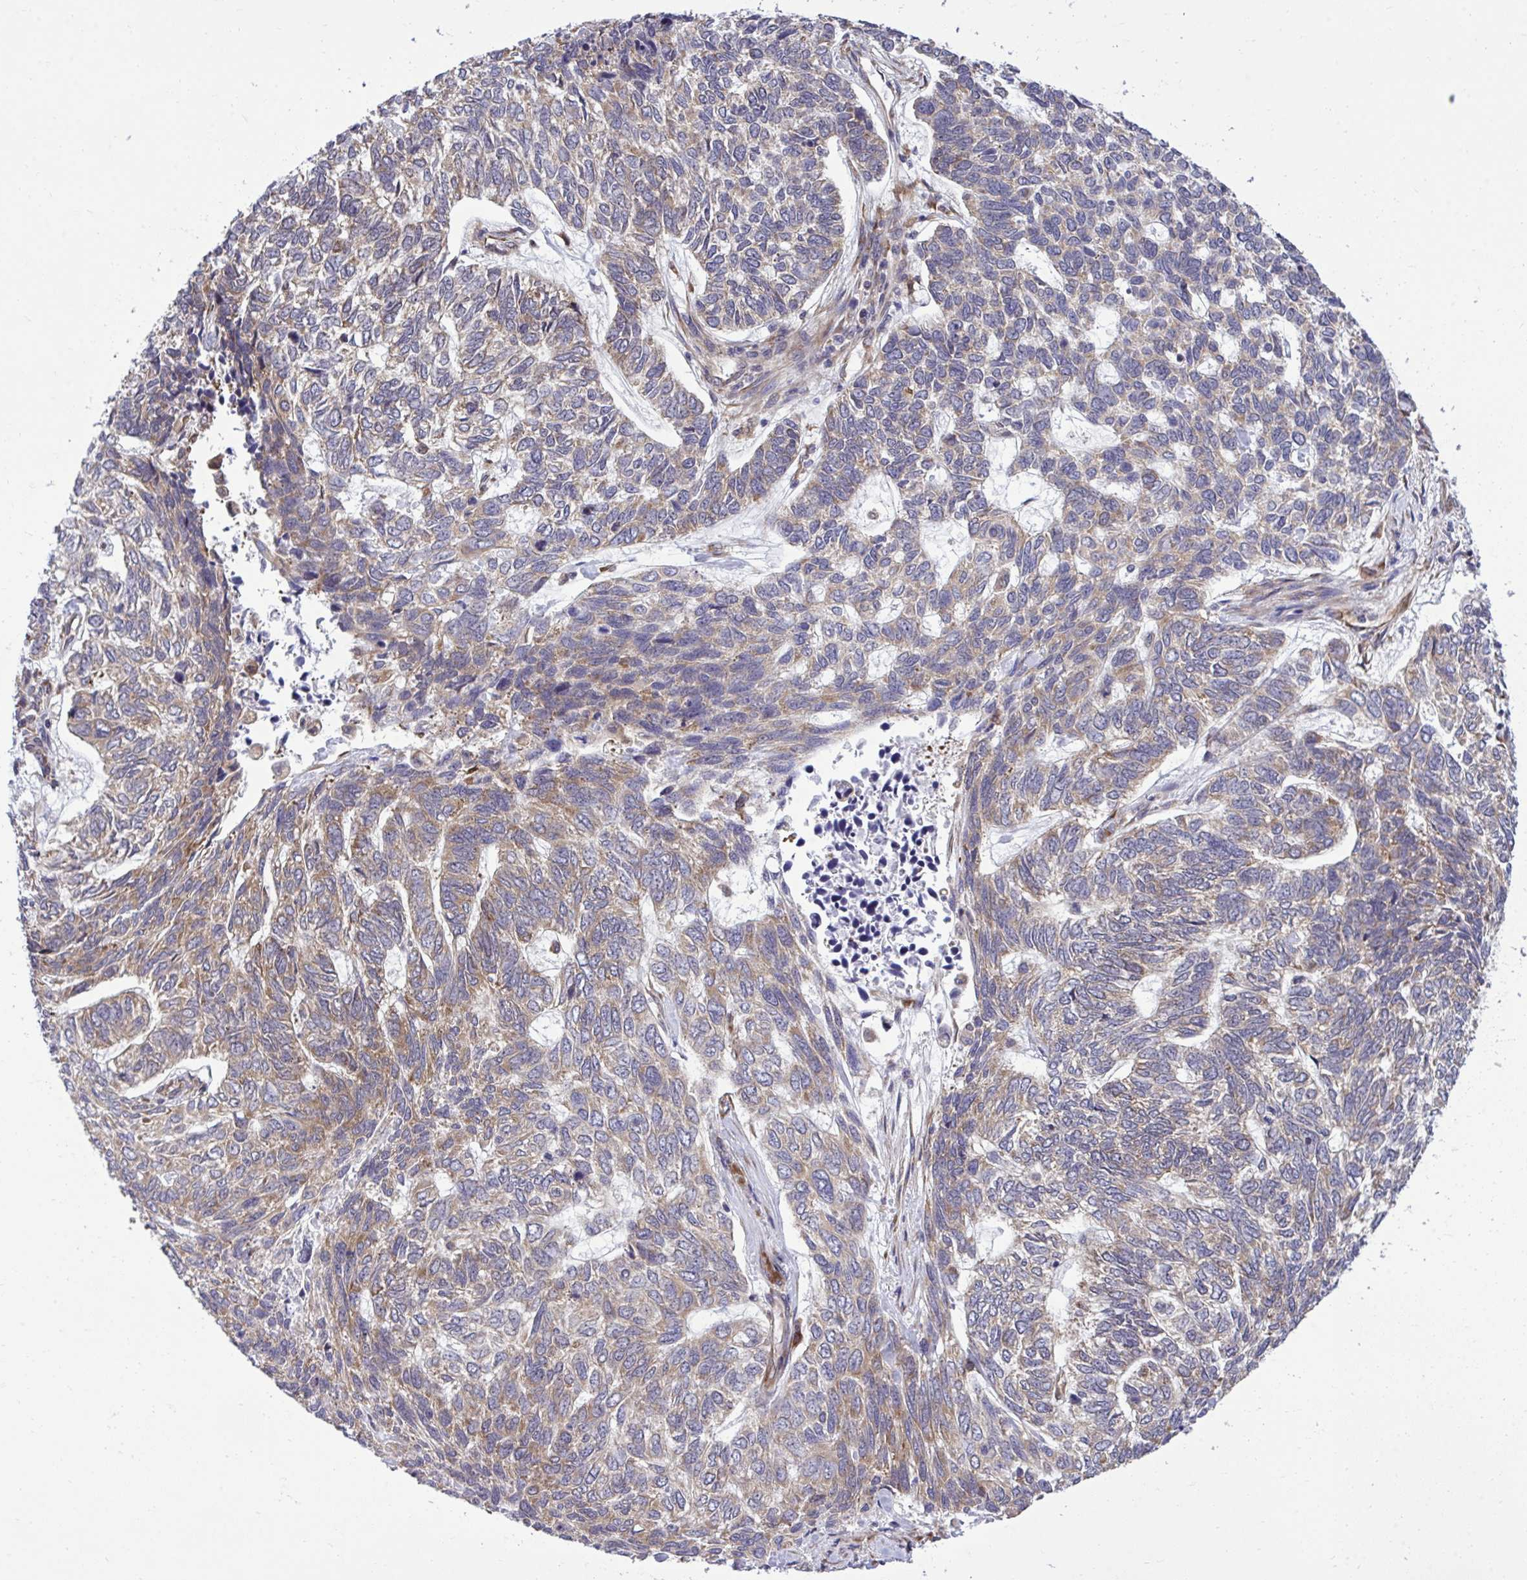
{"staining": {"intensity": "moderate", "quantity": "<25%", "location": "cytoplasmic/membranous"}, "tissue": "skin cancer", "cell_type": "Tumor cells", "image_type": "cancer", "snomed": [{"axis": "morphology", "description": "Basal cell carcinoma"}, {"axis": "topography", "description": "Skin"}], "caption": "Skin cancer stained for a protein demonstrates moderate cytoplasmic/membranous positivity in tumor cells. Nuclei are stained in blue.", "gene": "RPS15", "patient": {"sex": "female", "age": 65}}